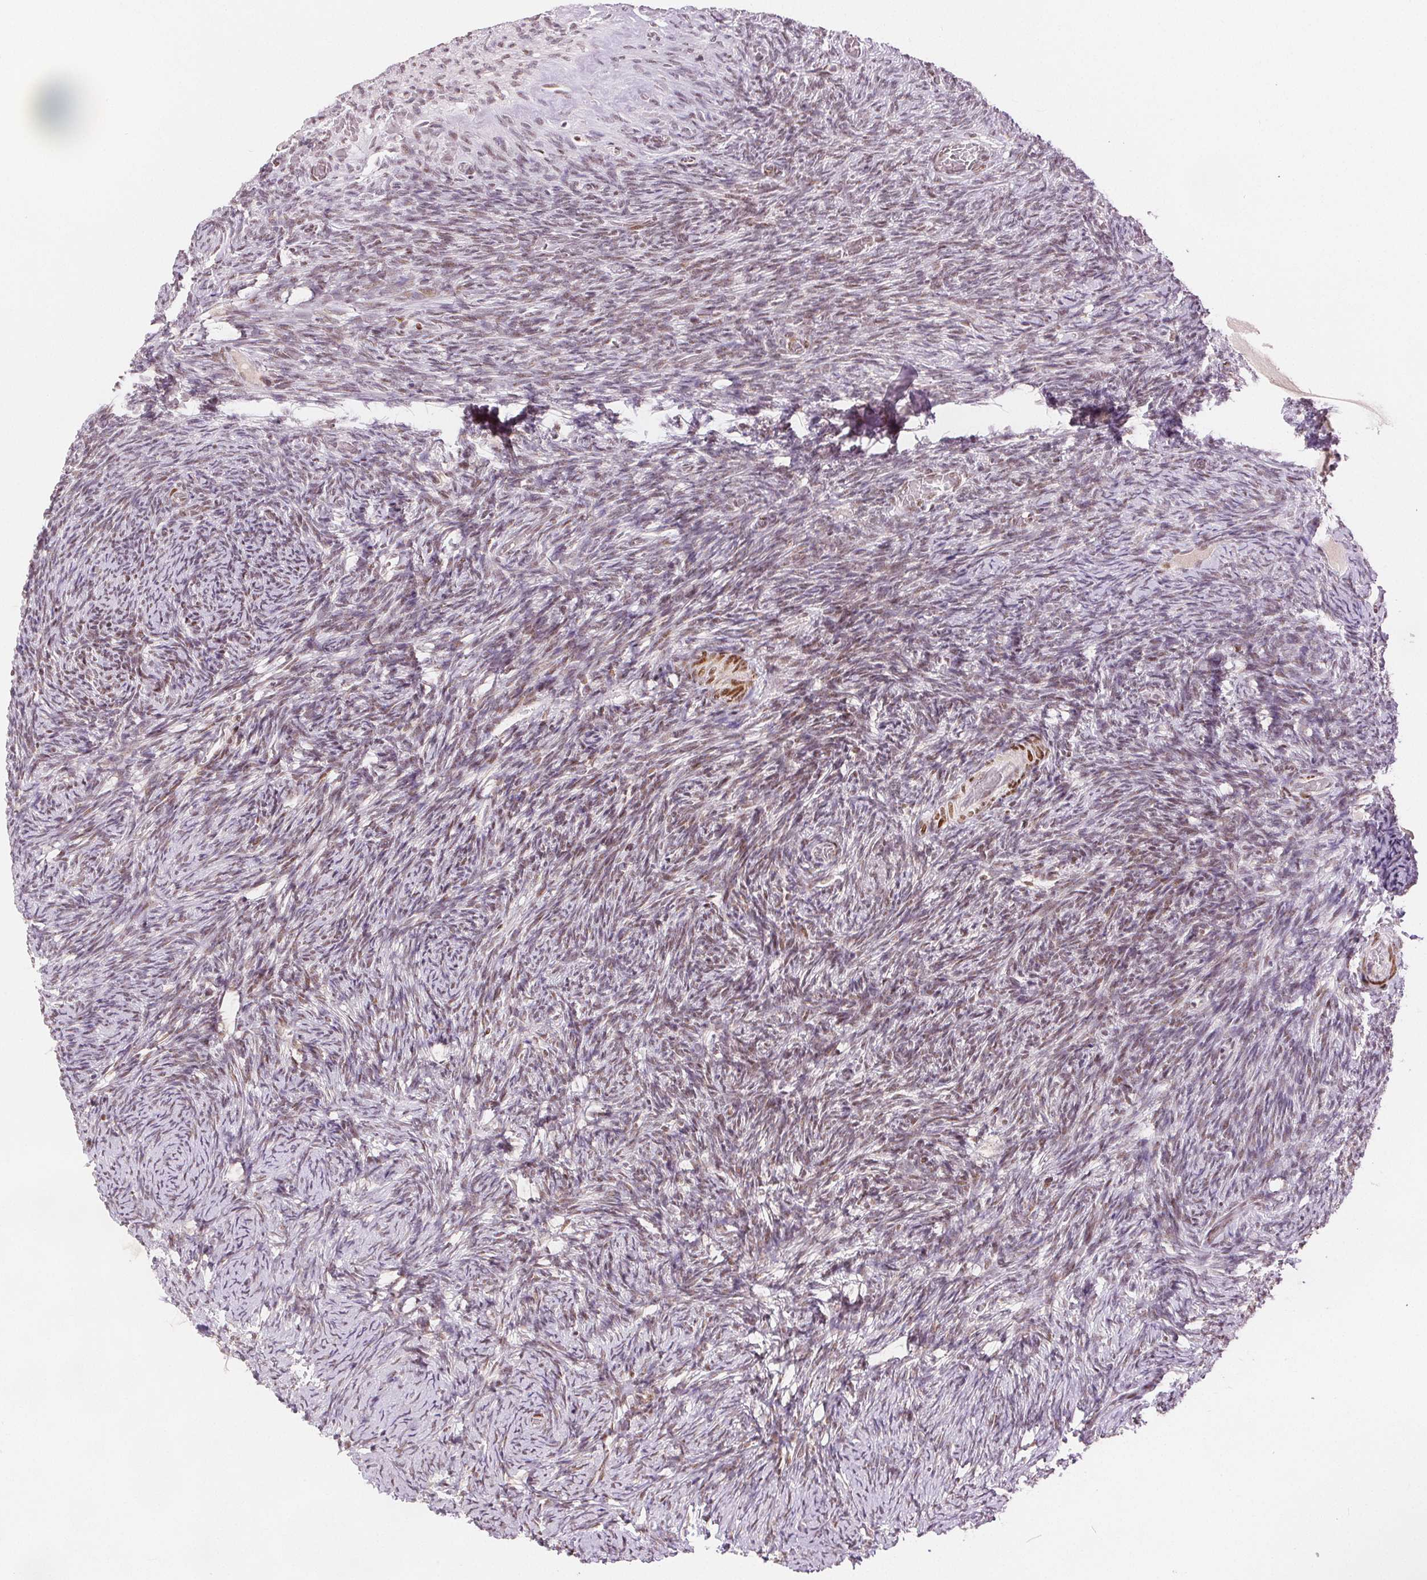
{"staining": {"intensity": "weak", "quantity": ">75%", "location": "nuclear"}, "tissue": "ovary", "cell_type": "Ovarian stroma cells", "image_type": "normal", "snomed": [{"axis": "morphology", "description": "Normal tissue, NOS"}, {"axis": "topography", "description": "Ovary"}], "caption": "The micrograph displays immunohistochemical staining of normal ovary. There is weak nuclear staining is present in approximately >75% of ovarian stroma cells. Nuclei are stained in blue.", "gene": "ZNF703", "patient": {"sex": "female", "age": 34}}